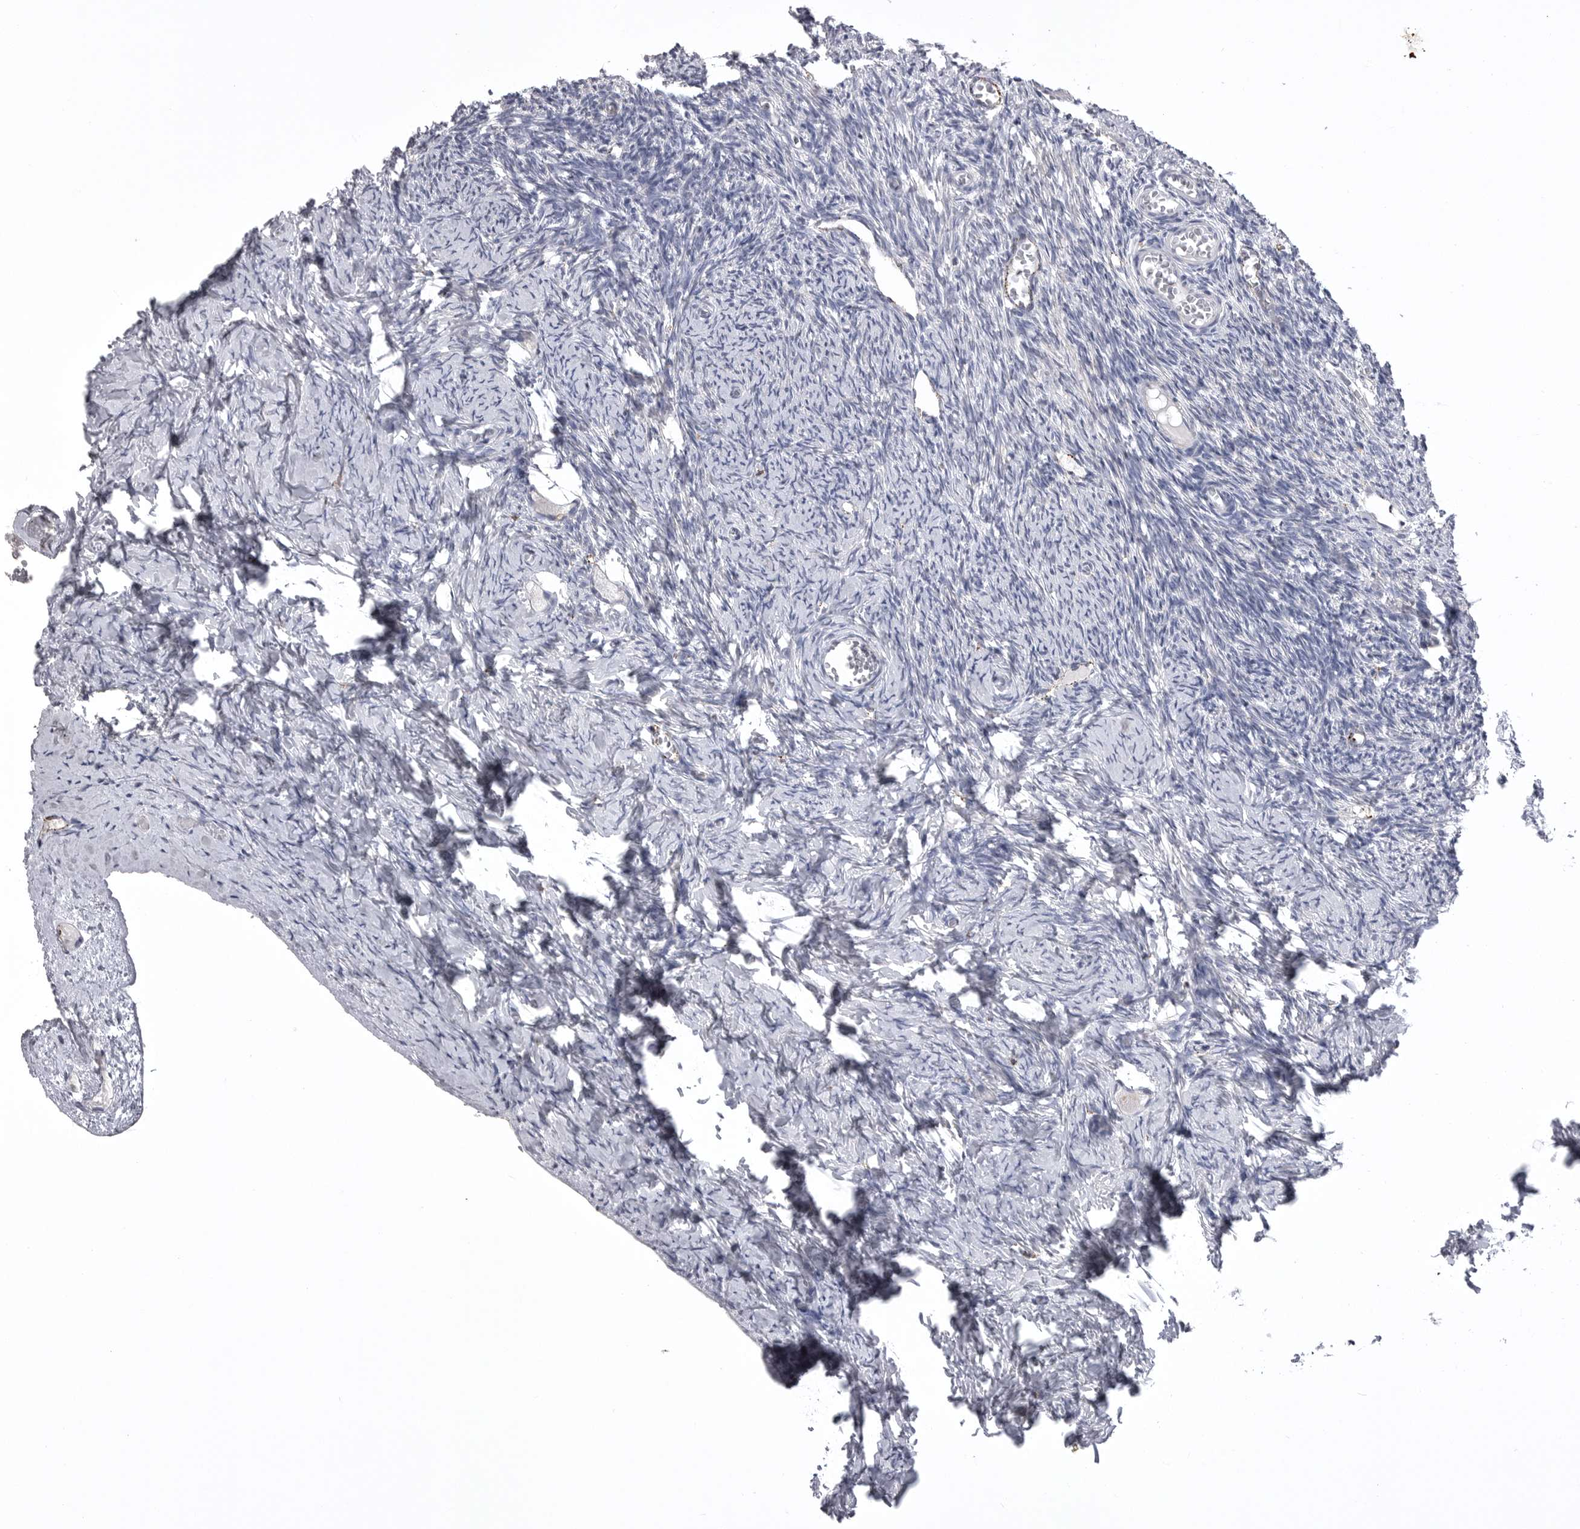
{"staining": {"intensity": "negative", "quantity": "none", "location": "none"}, "tissue": "ovary", "cell_type": "Follicle cells", "image_type": "normal", "snomed": [{"axis": "morphology", "description": "Normal tissue, NOS"}, {"axis": "topography", "description": "Ovary"}], "caption": "This is an immunohistochemistry image of normal ovary. There is no expression in follicle cells.", "gene": "PSPN", "patient": {"sex": "female", "age": 27}}